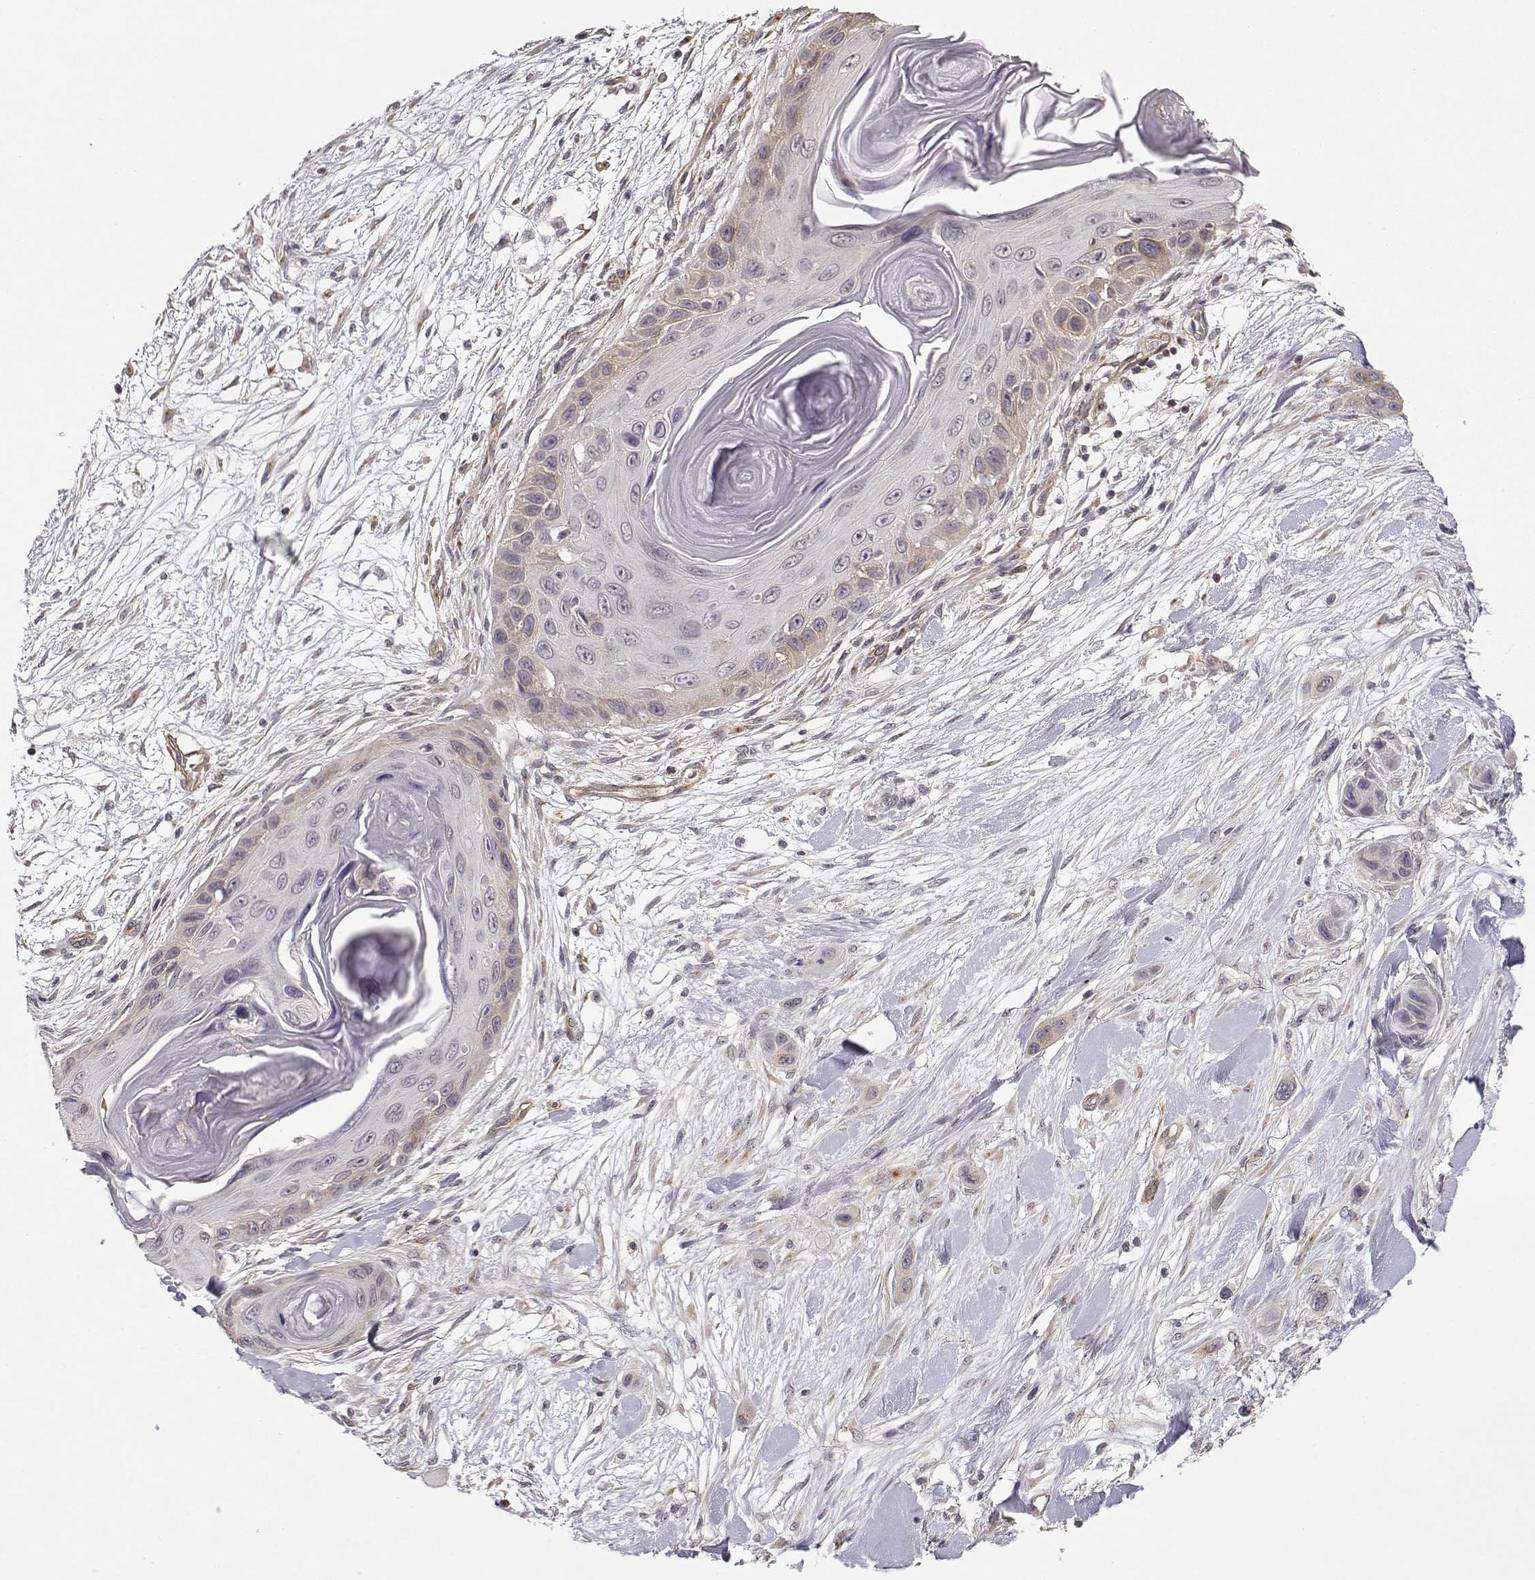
{"staining": {"intensity": "weak", "quantity": "<25%", "location": "cytoplasmic/membranous"}, "tissue": "skin cancer", "cell_type": "Tumor cells", "image_type": "cancer", "snomed": [{"axis": "morphology", "description": "Squamous cell carcinoma, NOS"}, {"axis": "topography", "description": "Skin"}], "caption": "This photomicrograph is of skin cancer stained with immunohistochemistry (IHC) to label a protein in brown with the nuclei are counter-stained blue. There is no expression in tumor cells. (DAB immunohistochemistry, high magnification).", "gene": "IFITM1", "patient": {"sex": "male", "age": 79}}